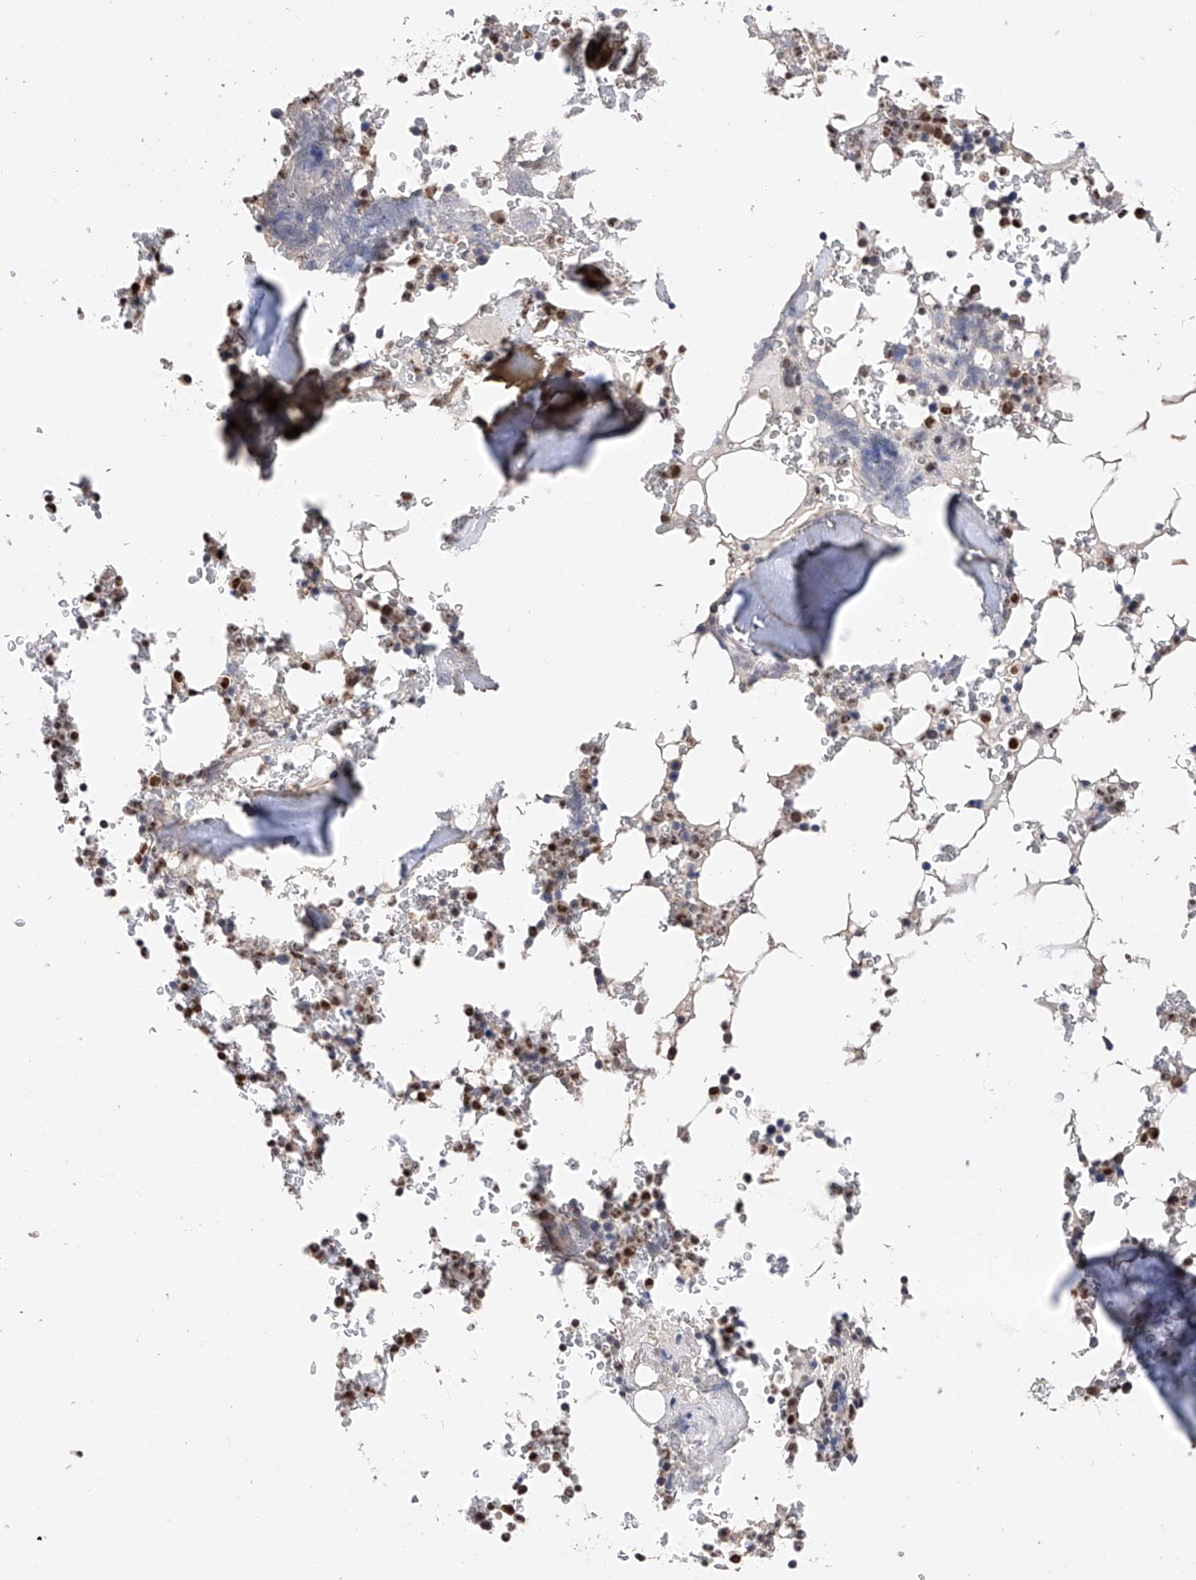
{"staining": {"intensity": "moderate", "quantity": "25%-75%", "location": "nuclear"}, "tissue": "bone marrow", "cell_type": "Hematopoietic cells", "image_type": "normal", "snomed": [{"axis": "morphology", "description": "Normal tissue, NOS"}, {"axis": "topography", "description": "Bone marrow"}], "caption": "A brown stain highlights moderate nuclear expression of a protein in hematopoietic cells of unremarkable human bone marrow.", "gene": "DMAP1", "patient": {"sex": "male", "age": 58}}